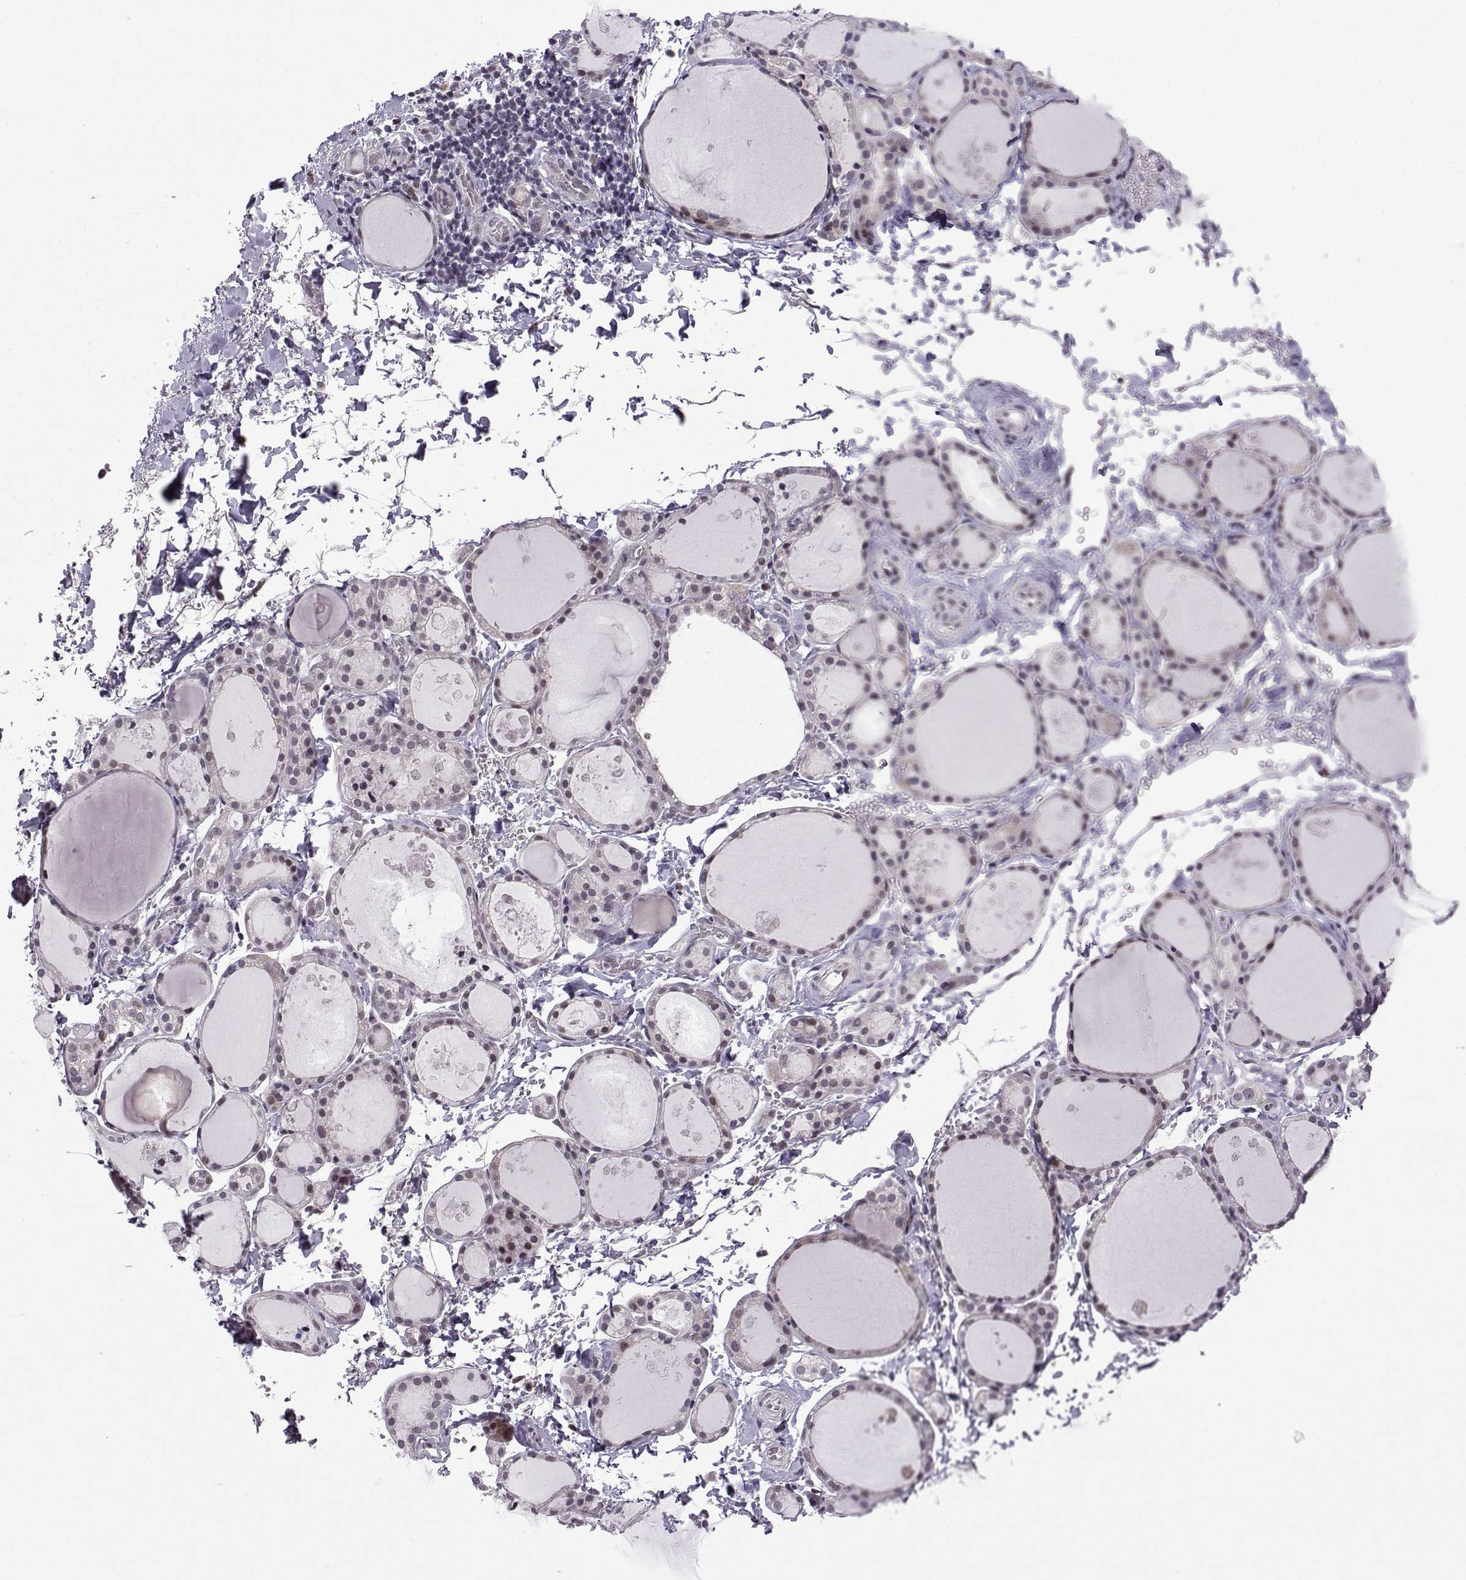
{"staining": {"intensity": "weak", "quantity": "<25%", "location": "nuclear"}, "tissue": "thyroid gland", "cell_type": "Glandular cells", "image_type": "normal", "snomed": [{"axis": "morphology", "description": "Normal tissue, NOS"}, {"axis": "topography", "description": "Thyroid gland"}], "caption": "Glandular cells show no significant staining in benign thyroid gland.", "gene": "FGF3", "patient": {"sex": "male", "age": 68}}